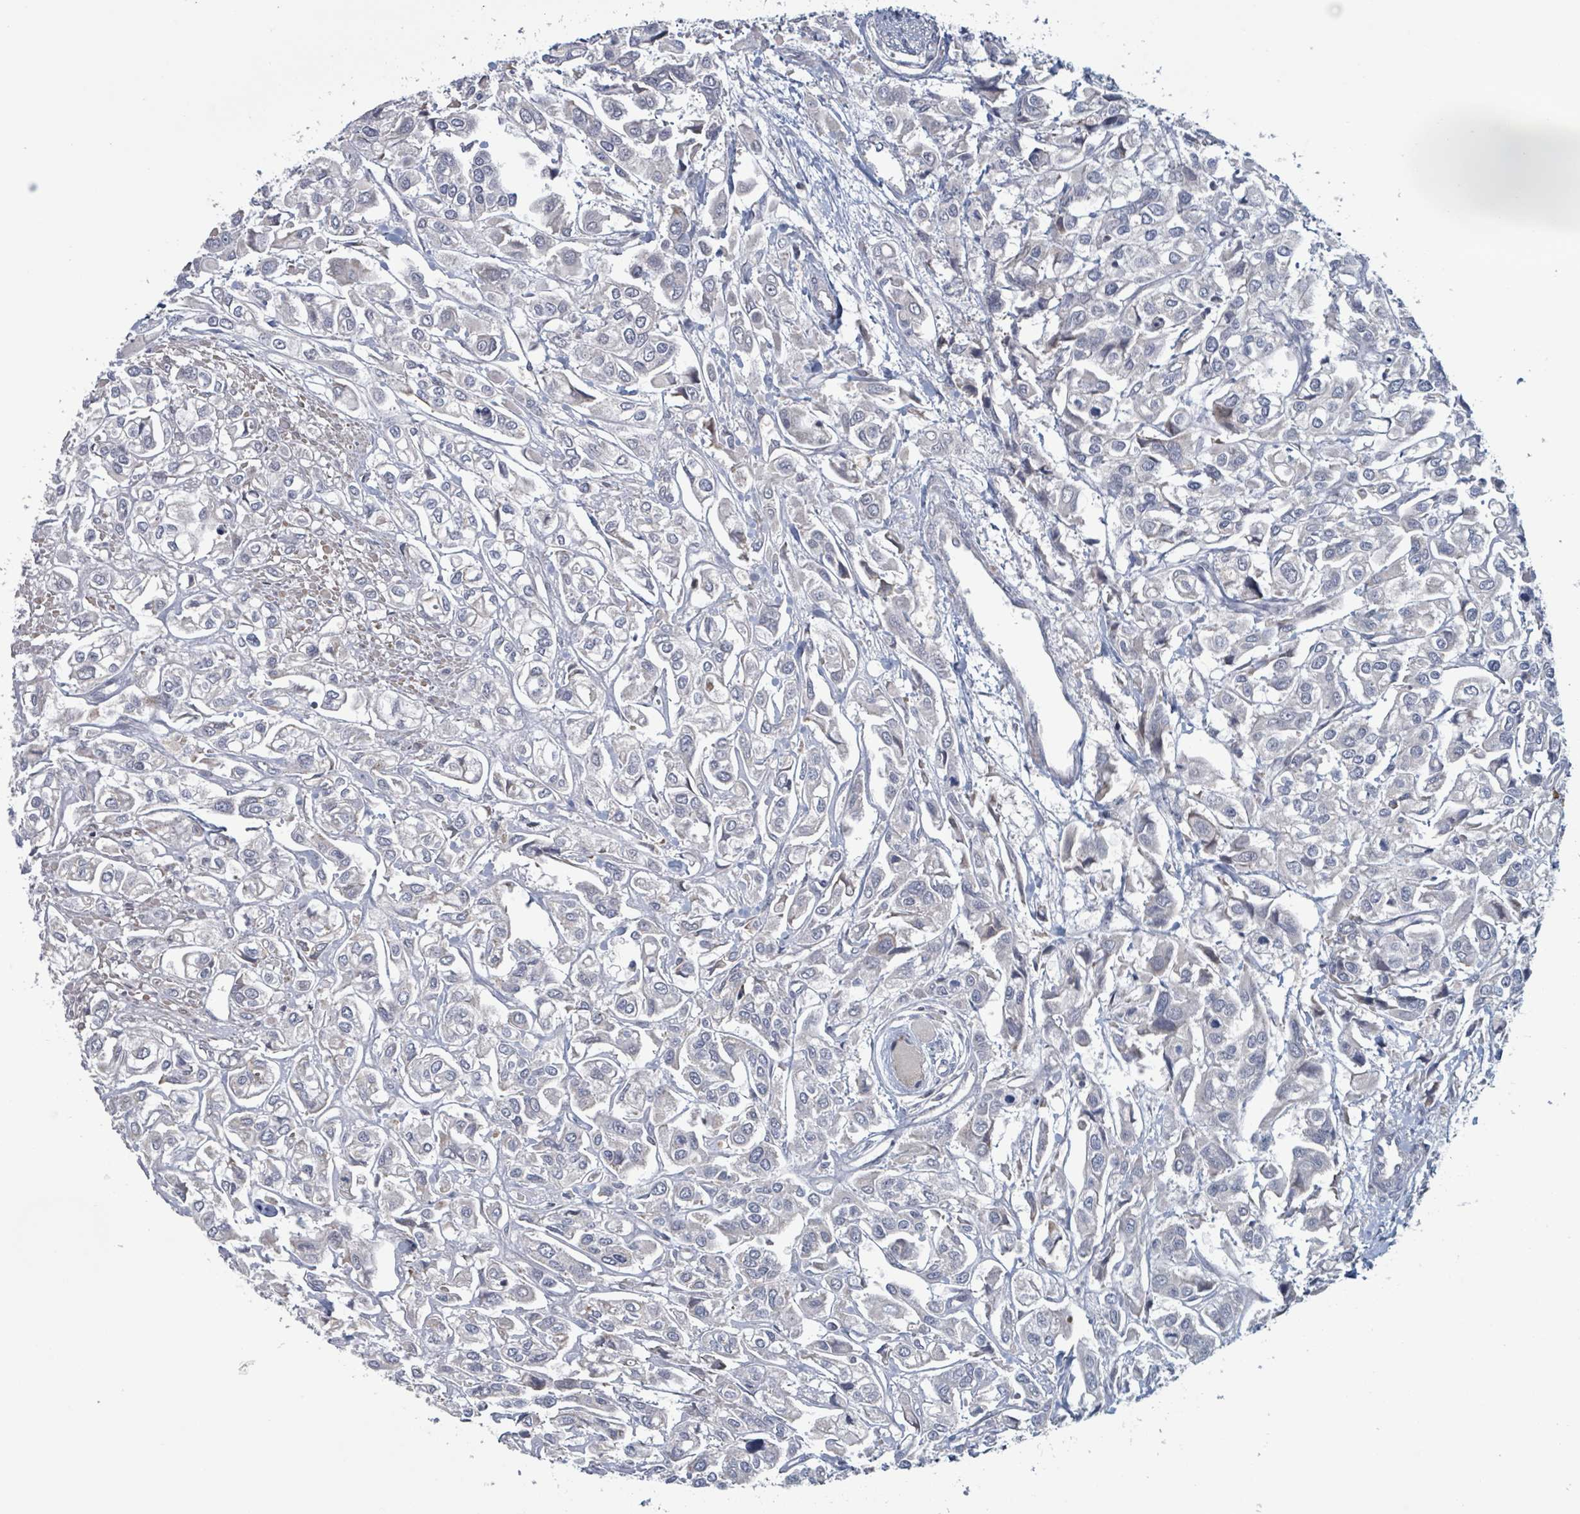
{"staining": {"intensity": "negative", "quantity": "none", "location": "none"}, "tissue": "urothelial cancer", "cell_type": "Tumor cells", "image_type": "cancer", "snomed": [{"axis": "morphology", "description": "Urothelial carcinoma, High grade"}, {"axis": "topography", "description": "Urinary bladder"}], "caption": "DAB (3,3'-diaminobenzidine) immunohistochemical staining of high-grade urothelial carcinoma shows no significant staining in tumor cells. (DAB (3,3'-diaminobenzidine) immunohistochemistry visualized using brightfield microscopy, high magnification).", "gene": "HIVEP1", "patient": {"sex": "male", "age": 67}}